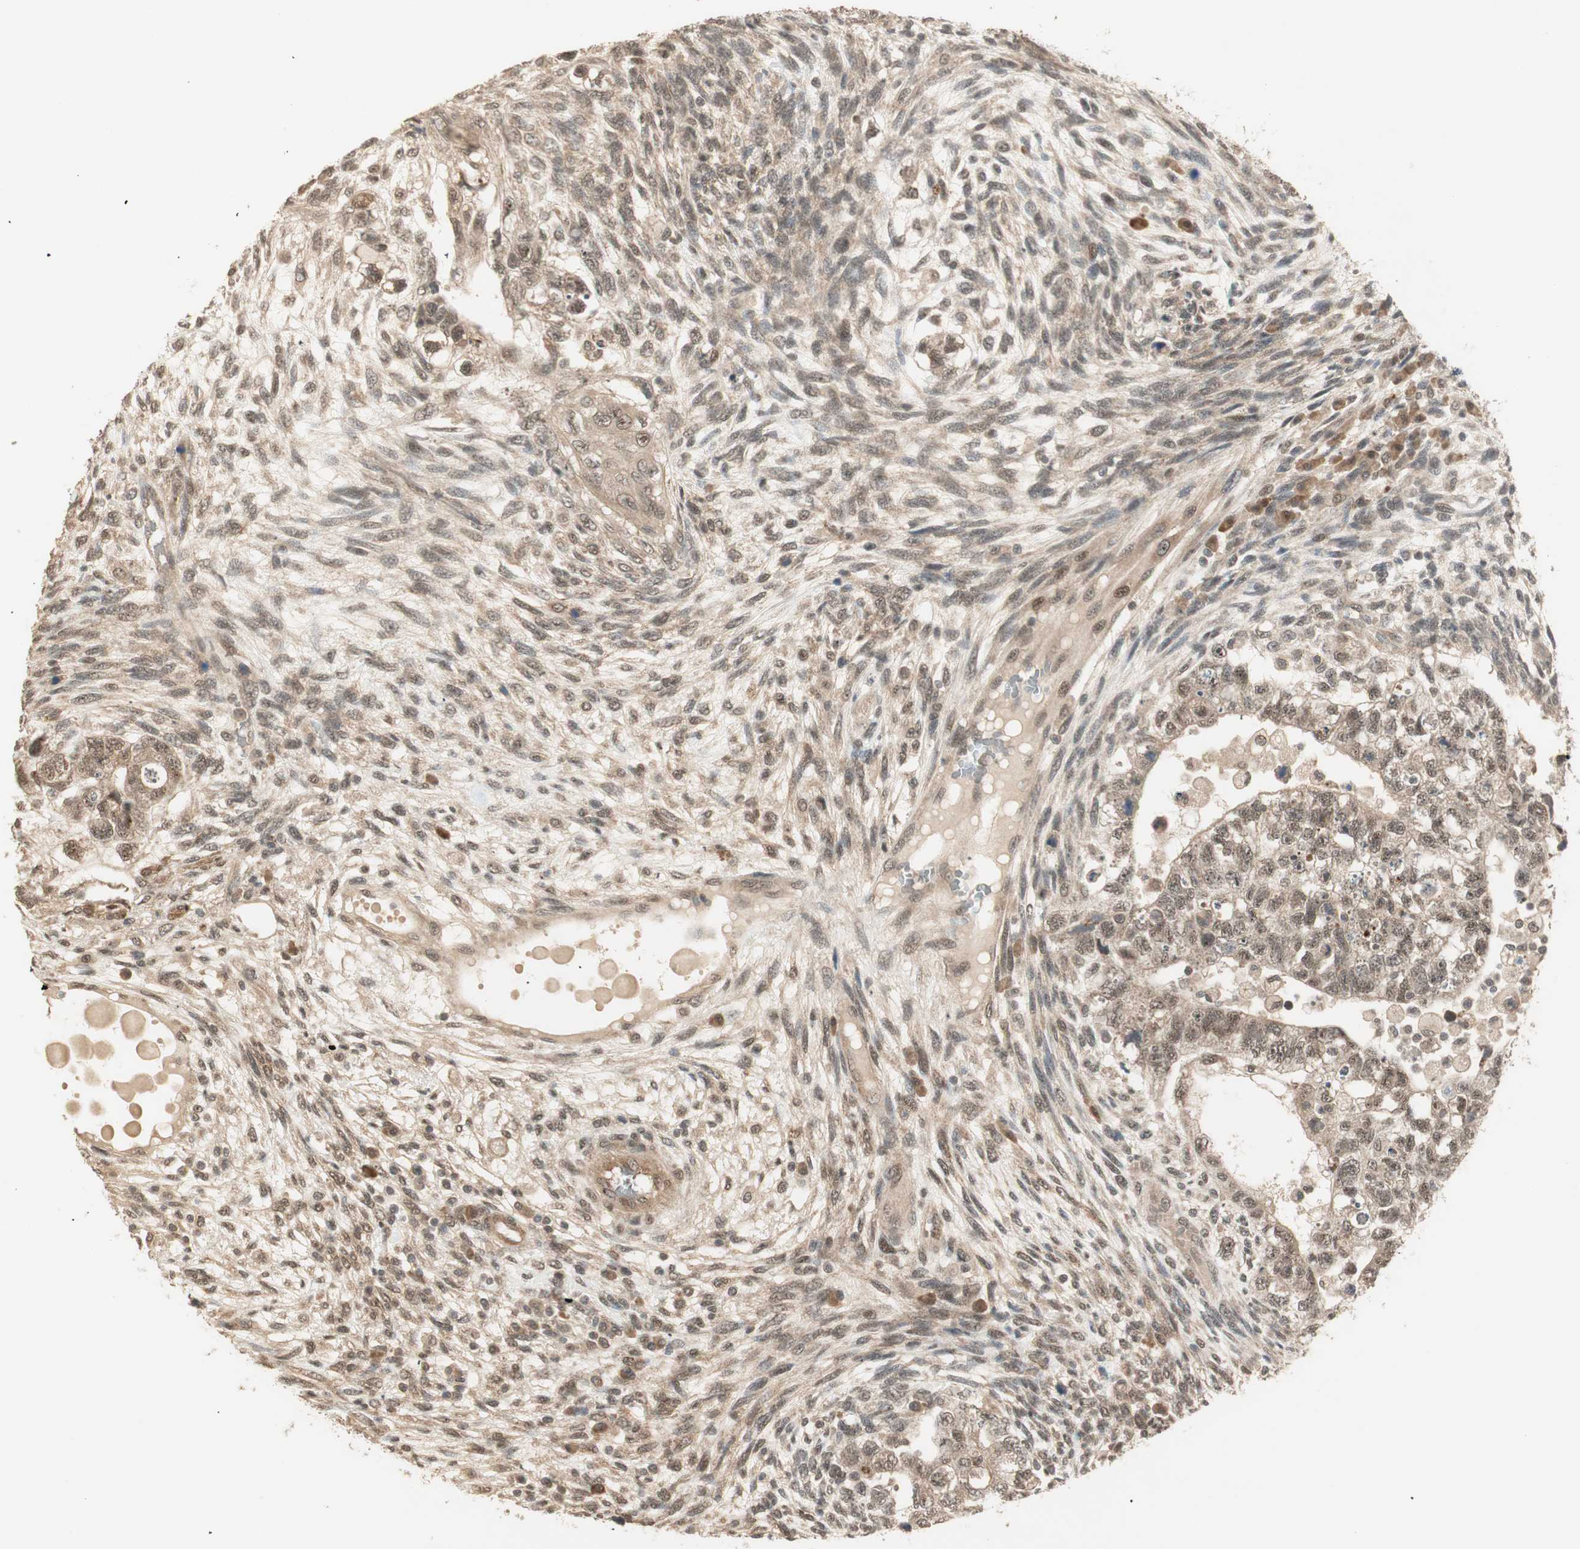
{"staining": {"intensity": "weak", "quantity": ">75%", "location": "cytoplasmic/membranous,nuclear"}, "tissue": "testis cancer", "cell_type": "Tumor cells", "image_type": "cancer", "snomed": [{"axis": "morphology", "description": "Normal tissue, NOS"}, {"axis": "morphology", "description": "Carcinoma, Embryonal, NOS"}, {"axis": "topography", "description": "Testis"}], "caption": "Human embryonal carcinoma (testis) stained with a protein marker displays weak staining in tumor cells.", "gene": "ZSCAN31", "patient": {"sex": "male", "age": 36}}